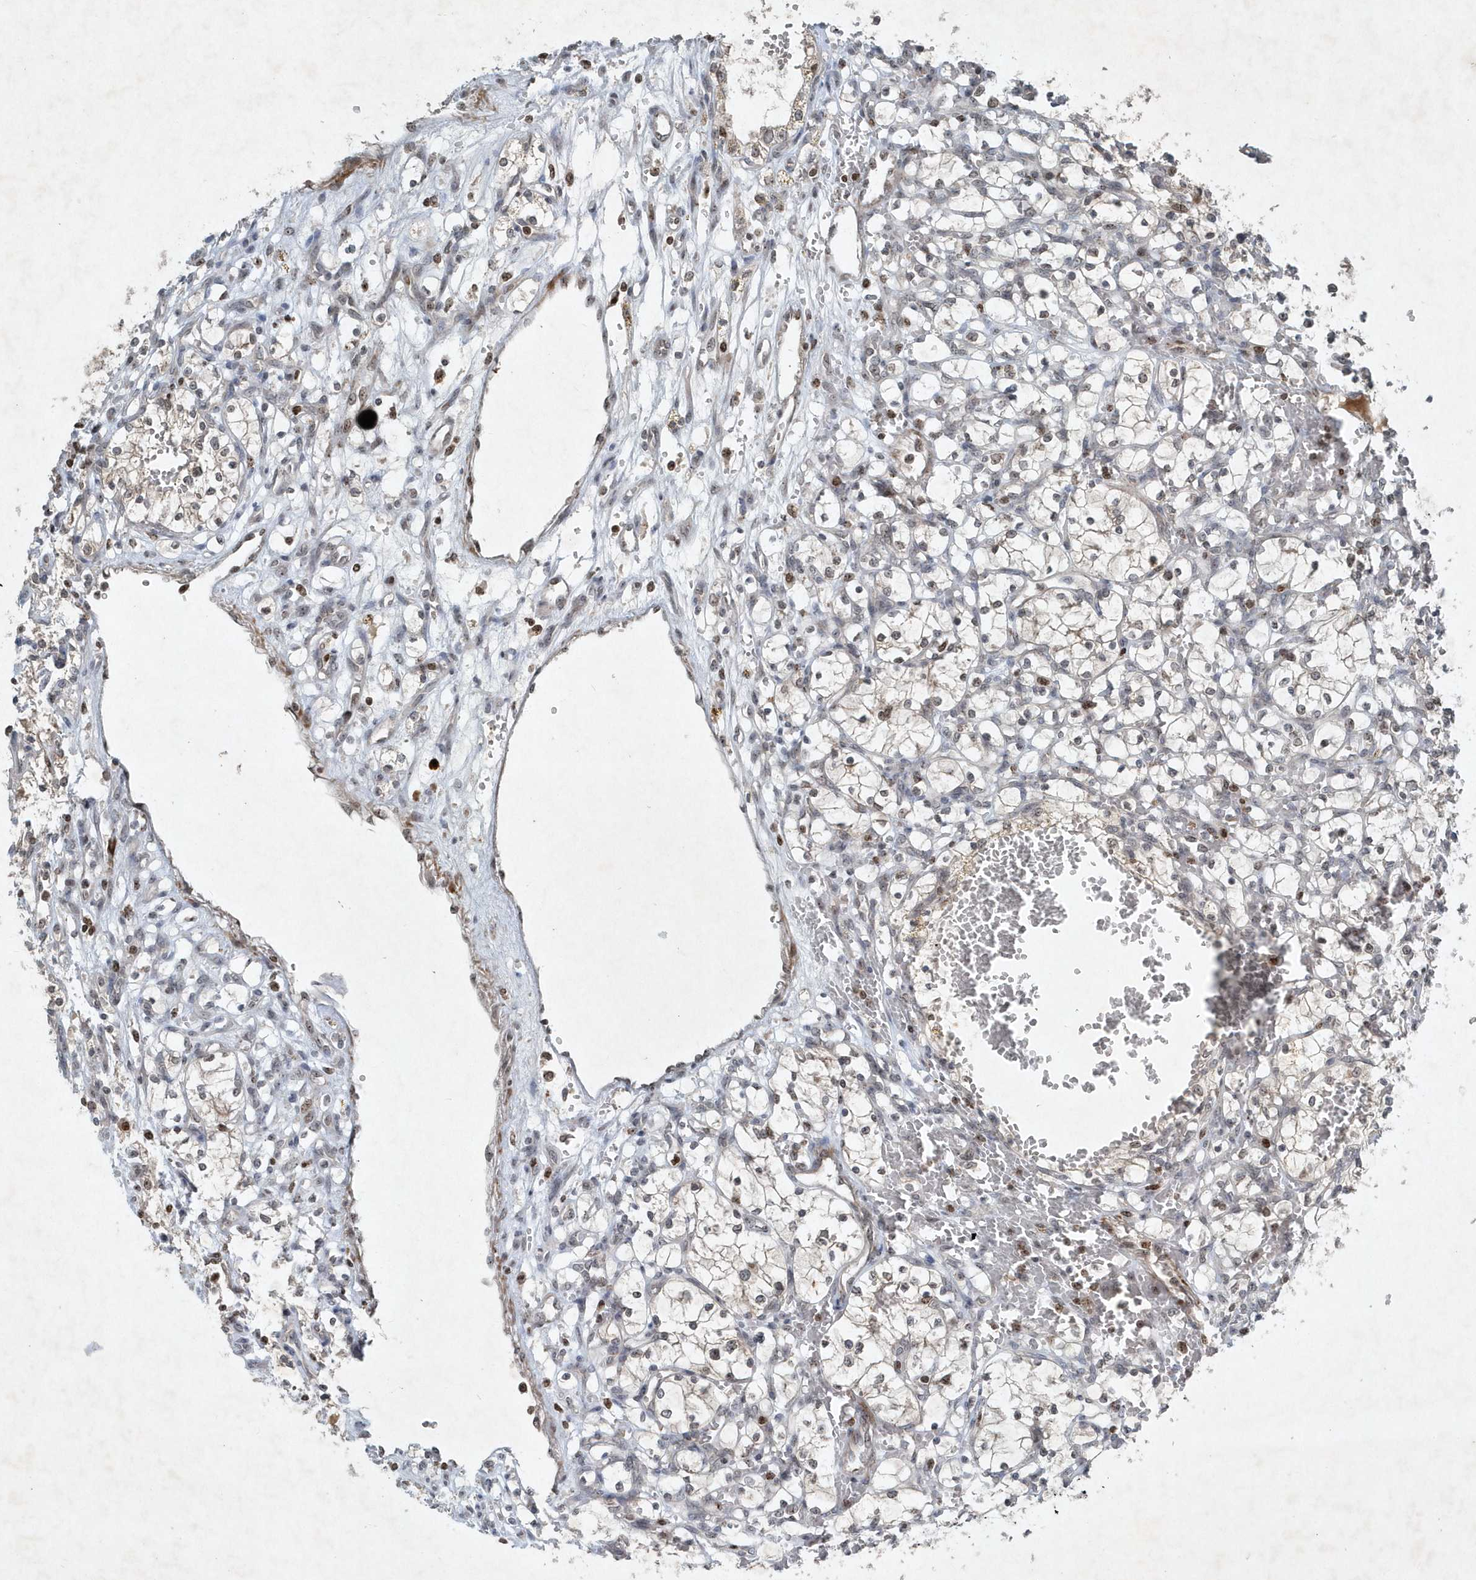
{"staining": {"intensity": "weak", "quantity": "<25%", "location": "cytoplasmic/membranous"}, "tissue": "renal cancer", "cell_type": "Tumor cells", "image_type": "cancer", "snomed": [{"axis": "morphology", "description": "Adenocarcinoma, NOS"}, {"axis": "topography", "description": "Kidney"}], "caption": "DAB immunohistochemical staining of renal cancer reveals no significant staining in tumor cells.", "gene": "QTRT2", "patient": {"sex": "female", "age": 69}}